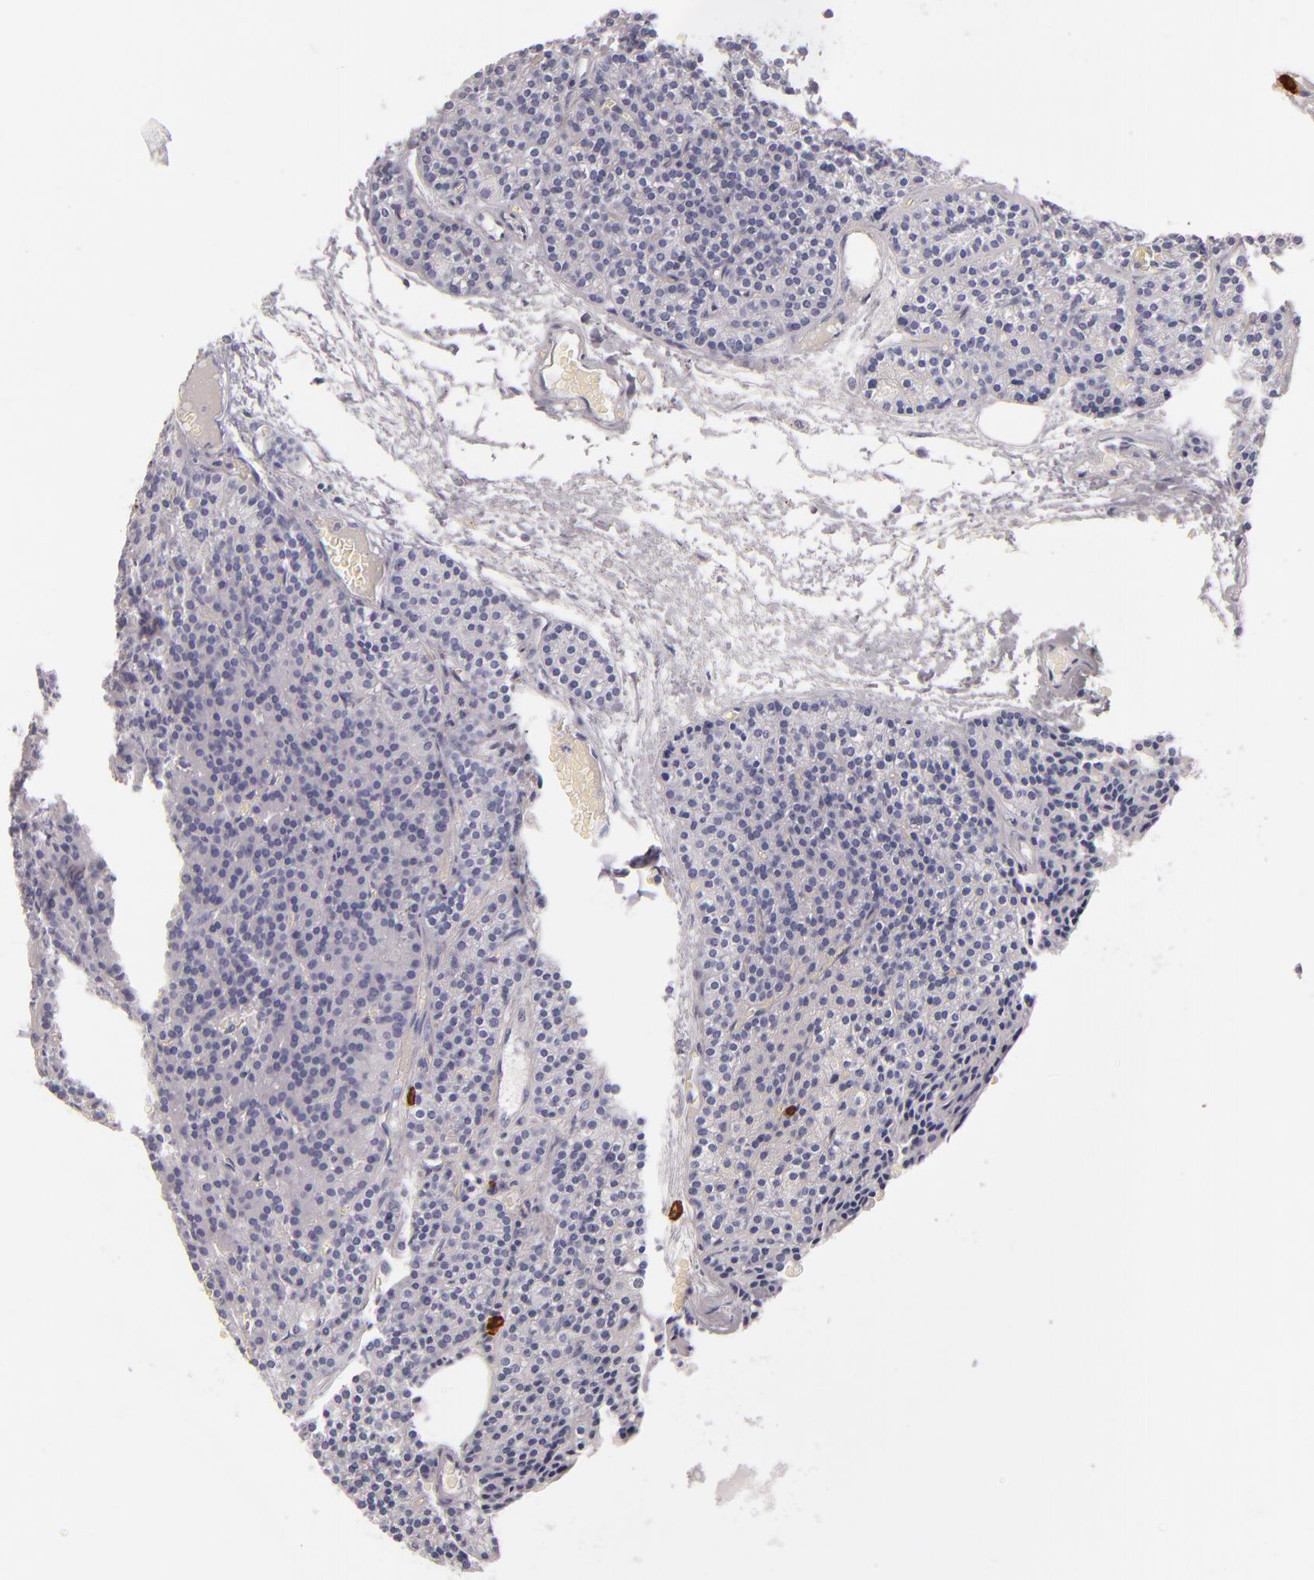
{"staining": {"intensity": "negative", "quantity": "none", "location": "none"}, "tissue": "parathyroid gland", "cell_type": "Glandular cells", "image_type": "normal", "snomed": [{"axis": "morphology", "description": "Normal tissue, NOS"}, {"axis": "topography", "description": "Parathyroid gland"}], "caption": "Parathyroid gland was stained to show a protein in brown. There is no significant staining in glandular cells. (DAB (3,3'-diaminobenzidine) immunohistochemistry with hematoxylin counter stain).", "gene": "TPSD1", "patient": {"sex": "male", "age": 57}}